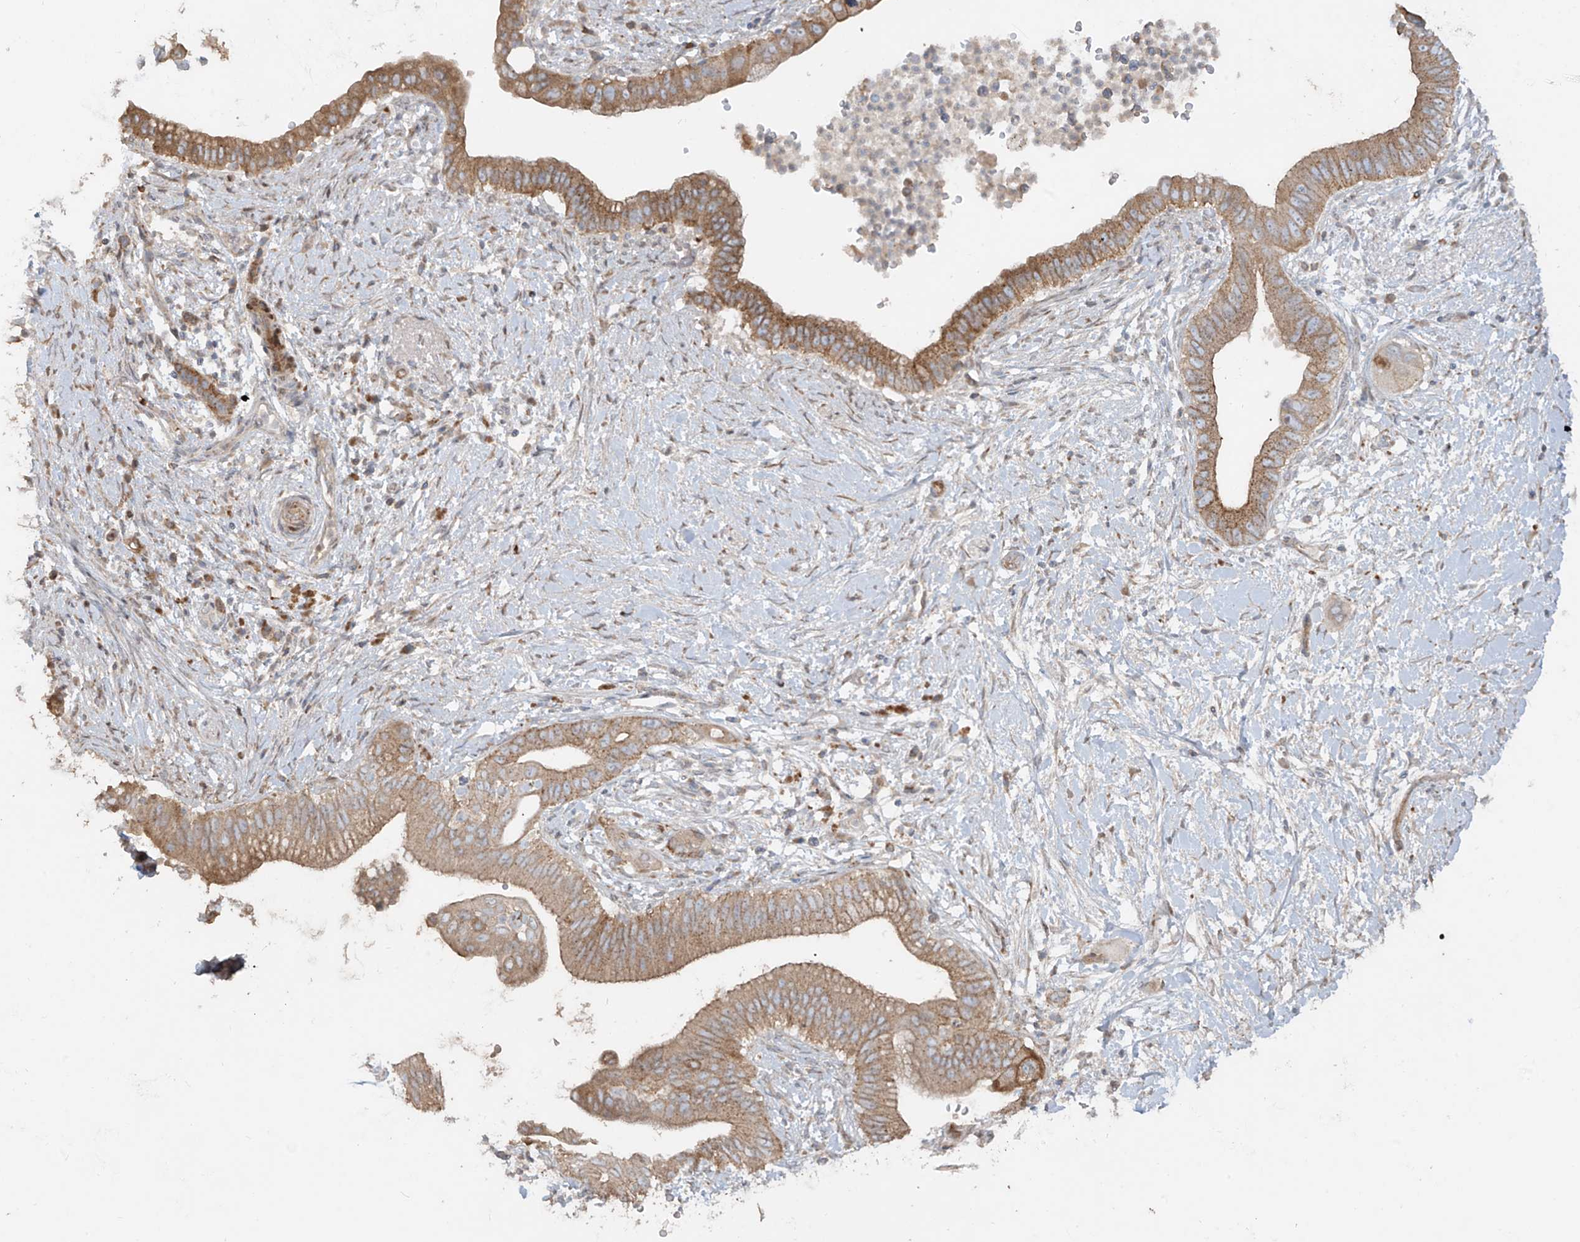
{"staining": {"intensity": "moderate", "quantity": ">75%", "location": "cytoplasmic/membranous"}, "tissue": "pancreatic cancer", "cell_type": "Tumor cells", "image_type": "cancer", "snomed": [{"axis": "morphology", "description": "Adenocarcinoma, NOS"}, {"axis": "topography", "description": "Pancreas"}], "caption": "Immunohistochemistry (IHC) staining of adenocarcinoma (pancreatic), which reveals medium levels of moderate cytoplasmic/membranous staining in about >75% of tumor cells indicating moderate cytoplasmic/membranous protein positivity. The staining was performed using DAB (3,3'-diaminobenzidine) (brown) for protein detection and nuclei were counterstained in hematoxylin (blue).", "gene": "ABTB1", "patient": {"sex": "male", "age": 68}}